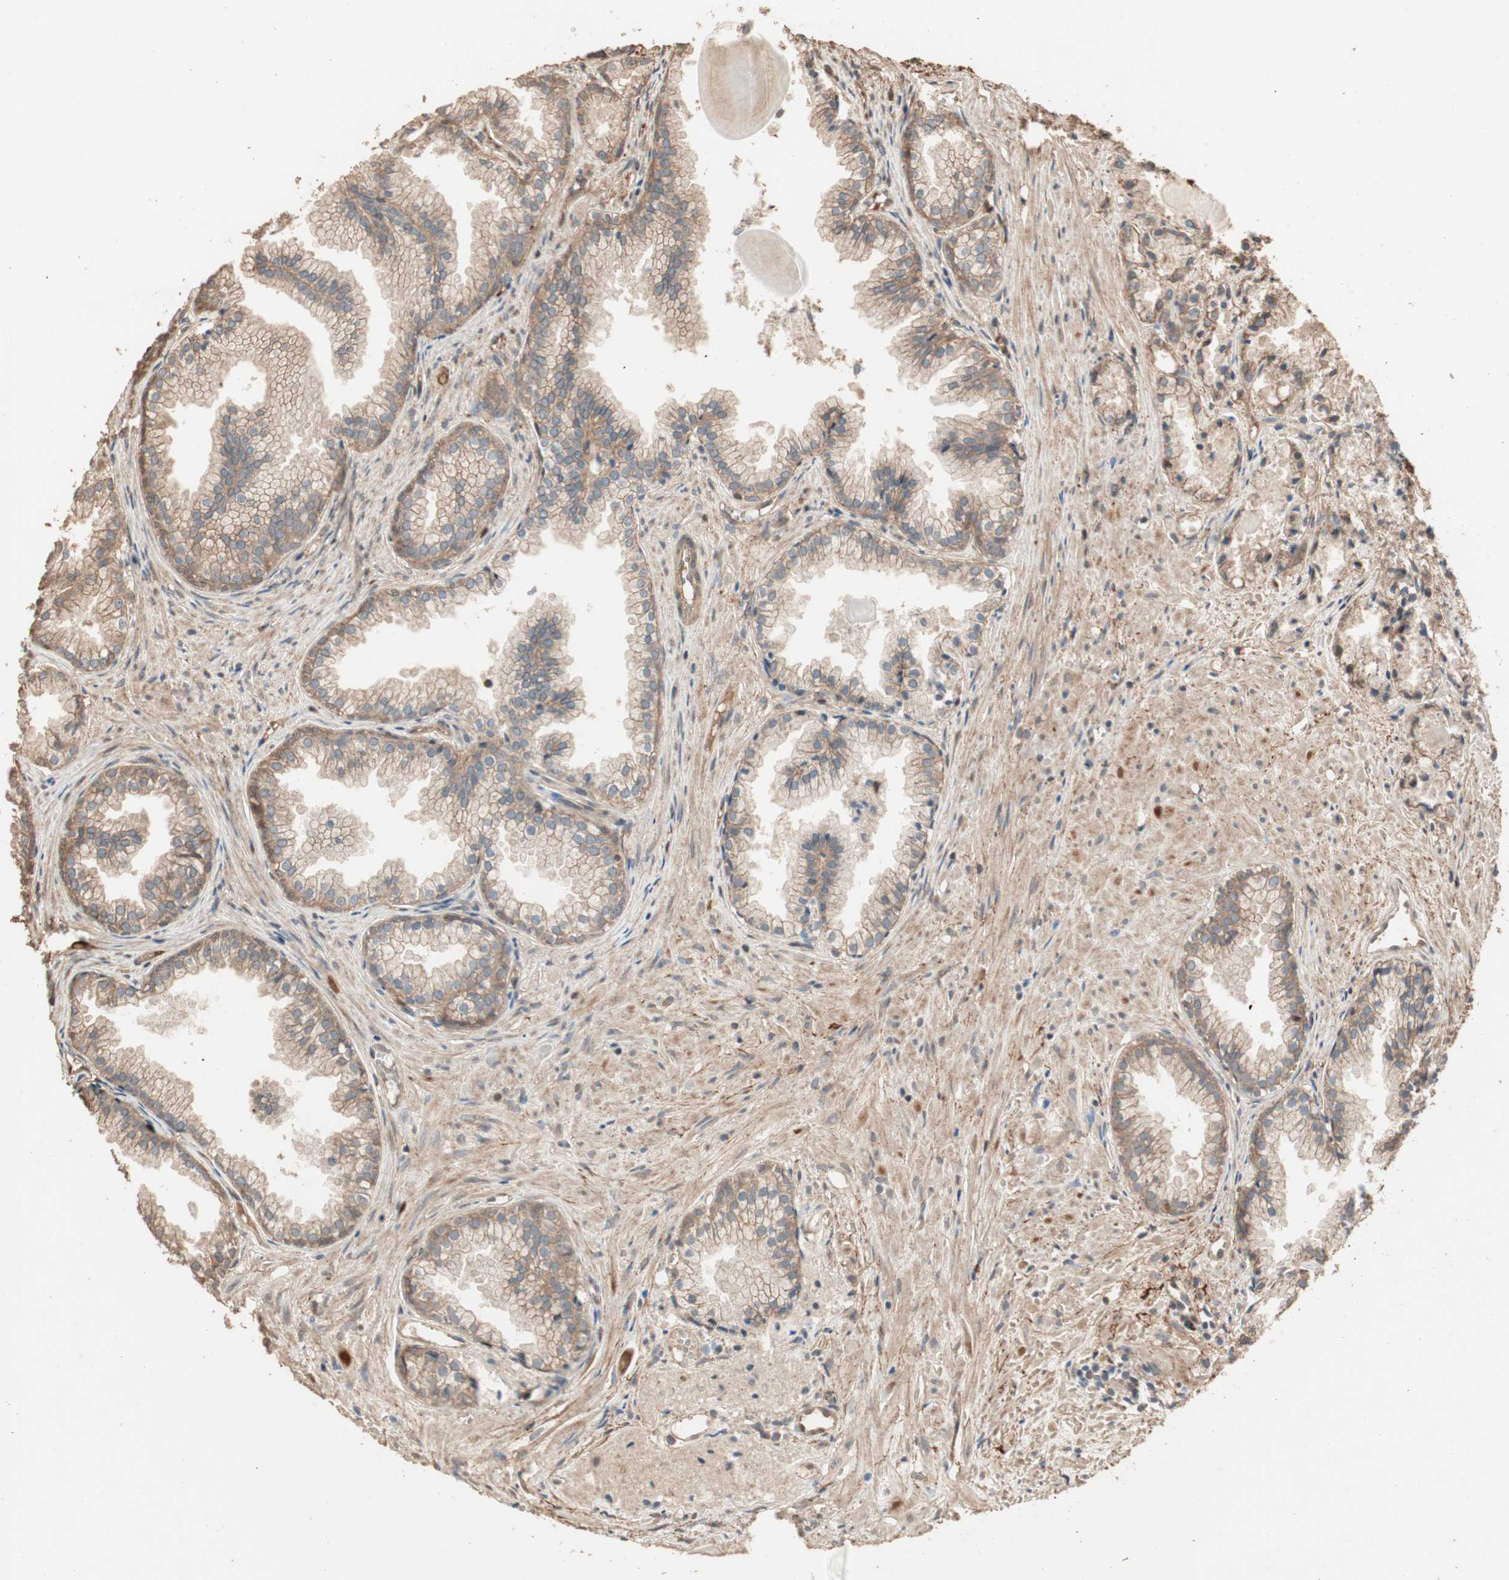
{"staining": {"intensity": "moderate", "quantity": ">75%", "location": "cytoplasmic/membranous"}, "tissue": "prostate cancer", "cell_type": "Tumor cells", "image_type": "cancer", "snomed": [{"axis": "morphology", "description": "Adenocarcinoma, Low grade"}, {"axis": "topography", "description": "Prostate"}], "caption": "IHC histopathology image of prostate cancer (low-grade adenocarcinoma) stained for a protein (brown), which shows medium levels of moderate cytoplasmic/membranous staining in about >75% of tumor cells.", "gene": "USP20", "patient": {"sex": "male", "age": 72}}